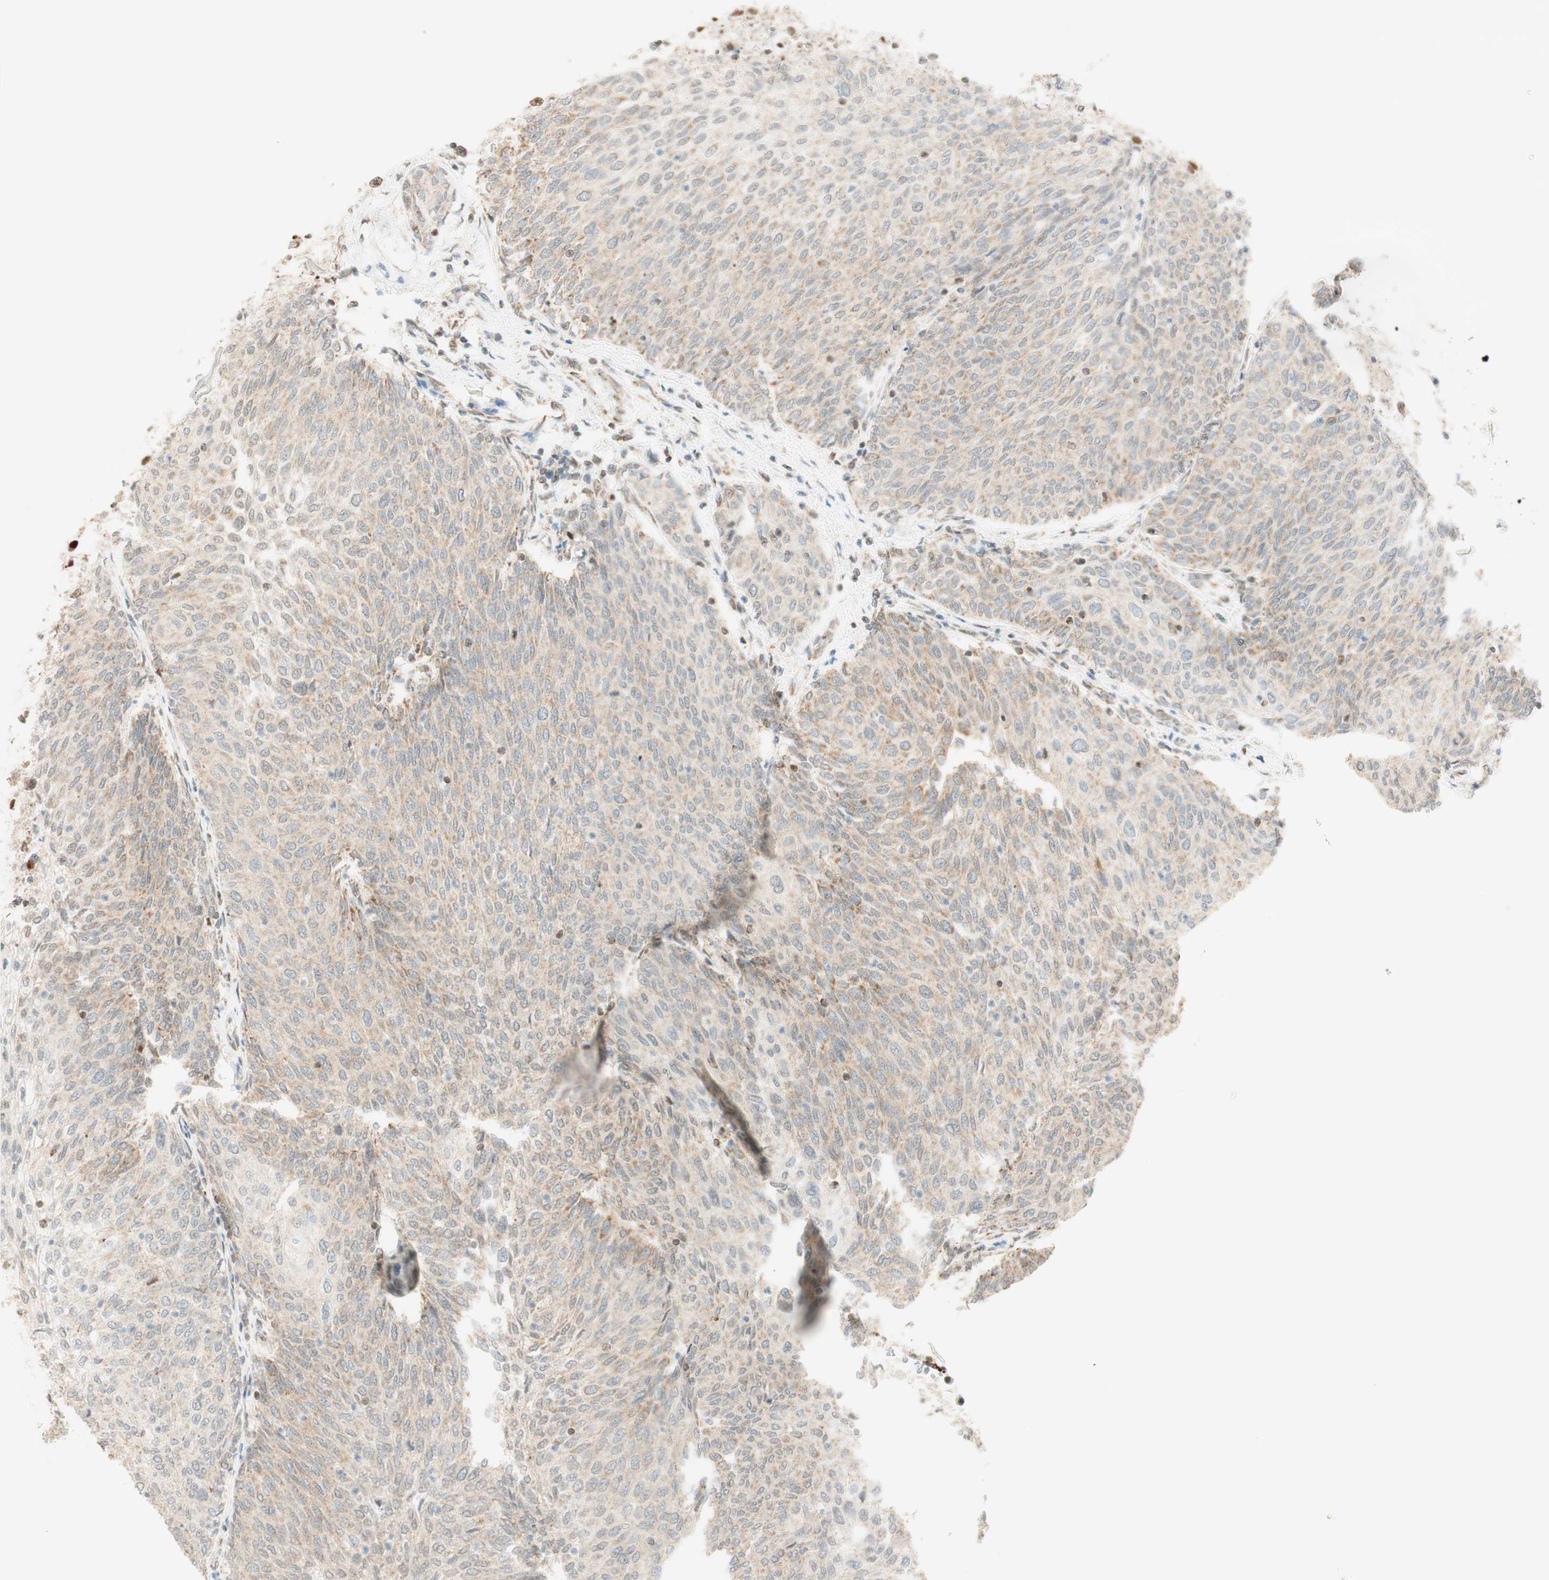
{"staining": {"intensity": "weak", "quantity": "25%-75%", "location": "cytoplasmic/membranous"}, "tissue": "urothelial cancer", "cell_type": "Tumor cells", "image_type": "cancer", "snomed": [{"axis": "morphology", "description": "Urothelial carcinoma, Low grade"}, {"axis": "topography", "description": "Urinary bladder"}], "caption": "Urothelial cancer tissue reveals weak cytoplasmic/membranous positivity in about 25%-75% of tumor cells, visualized by immunohistochemistry.", "gene": "ZNF782", "patient": {"sex": "female", "age": 79}}